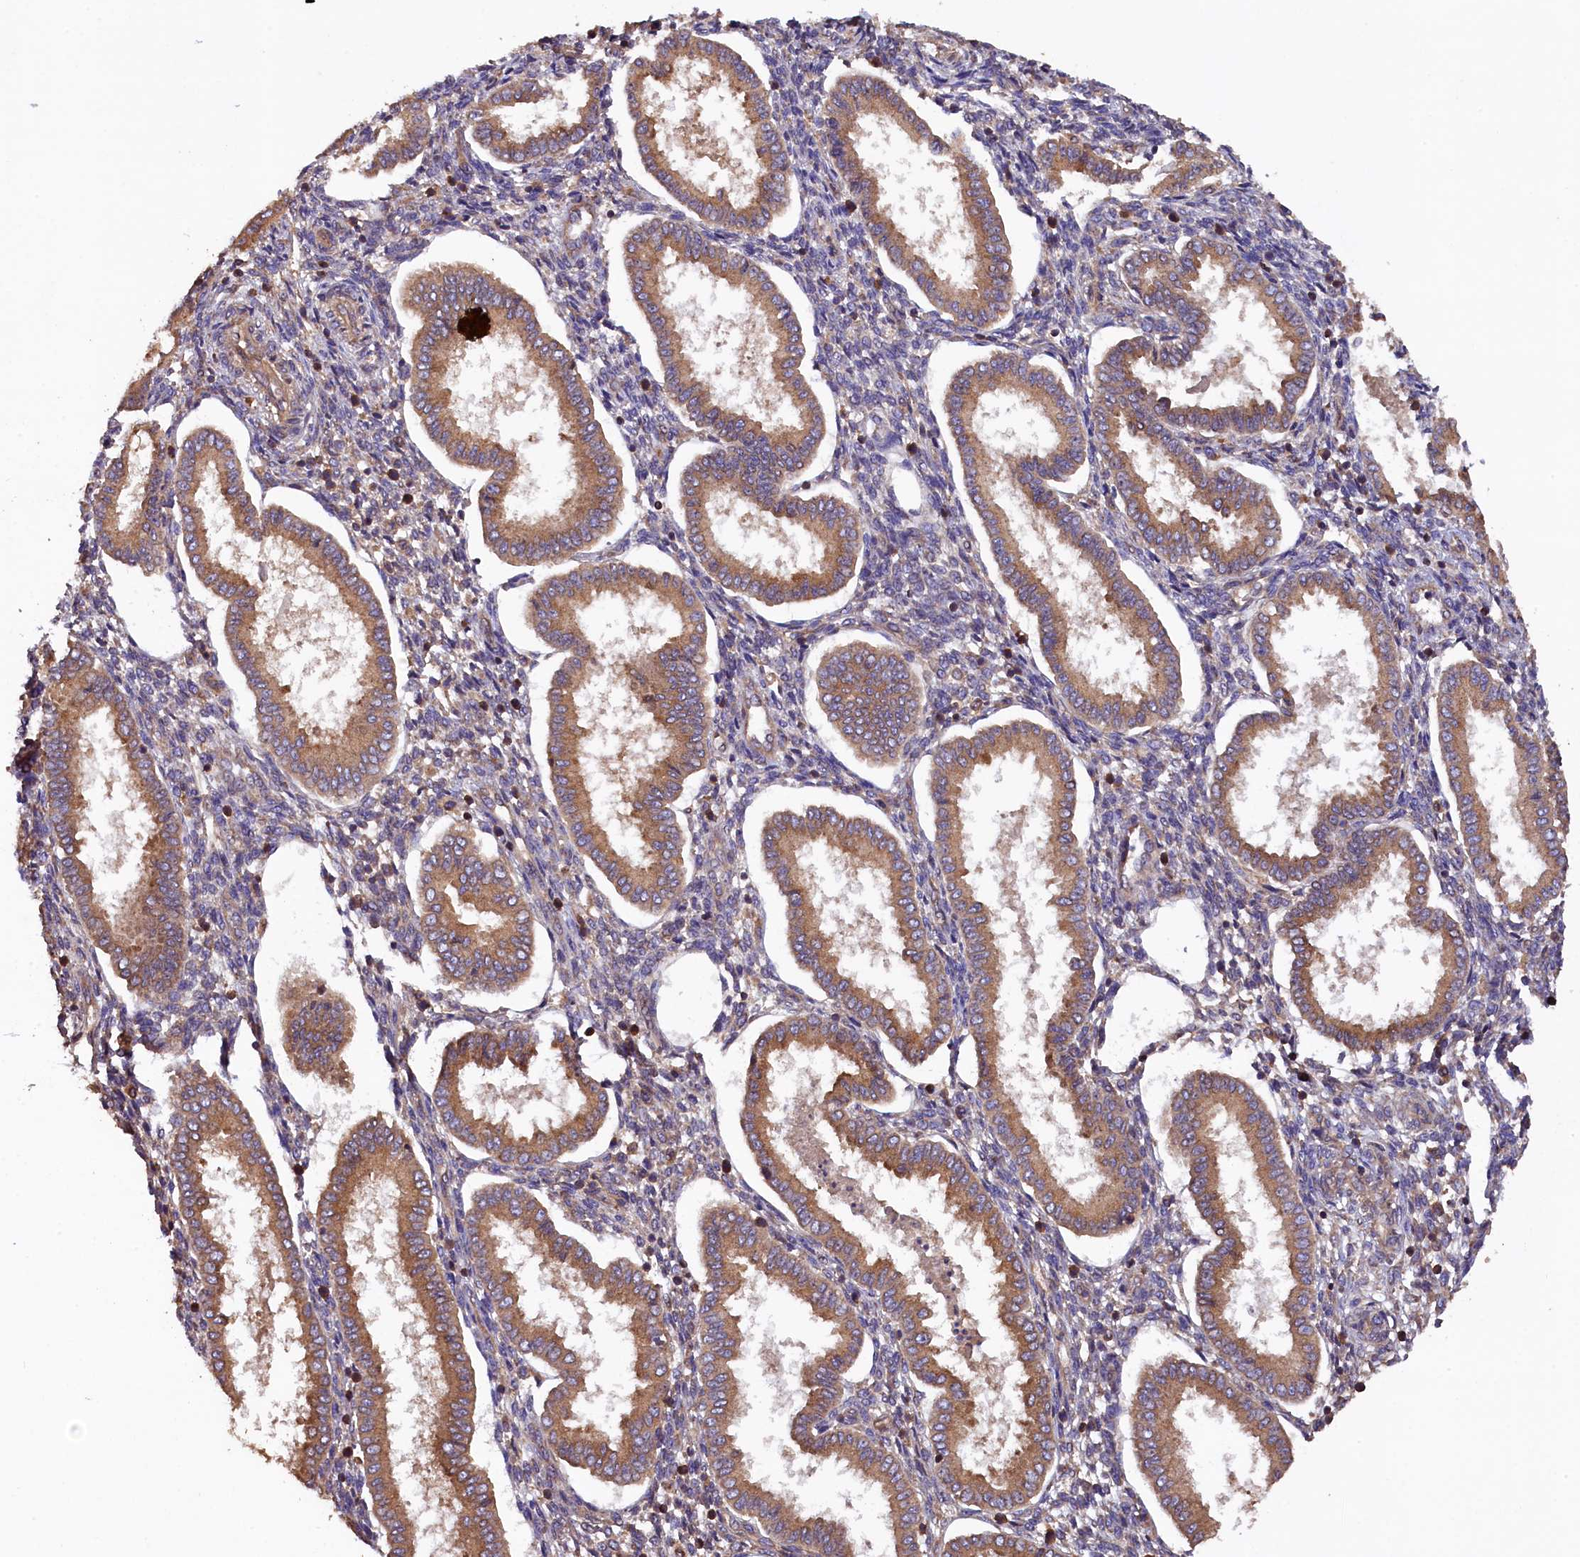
{"staining": {"intensity": "moderate", "quantity": "25%-75%", "location": "cytoplasmic/membranous"}, "tissue": "endometrium", "cell_type": "Cells in endometrial stroma", "image_type": "normal", "snomed": [{"axis": "morphology", "description": "Normal tissue, NOS"}, {"axis": "topography", "description": "Endometrium"}], "caption": "Immunohistochemistry (IHC) histopathology image of normal endometrium stained for a protein (brown), which demonstrates medium levels of moderate cytoplasmic/membranous expression in approximately 25%-75% of cells in endometrial stroma.", "gene": "KLC2", "patient": {"sex": "female", "age": 24}}